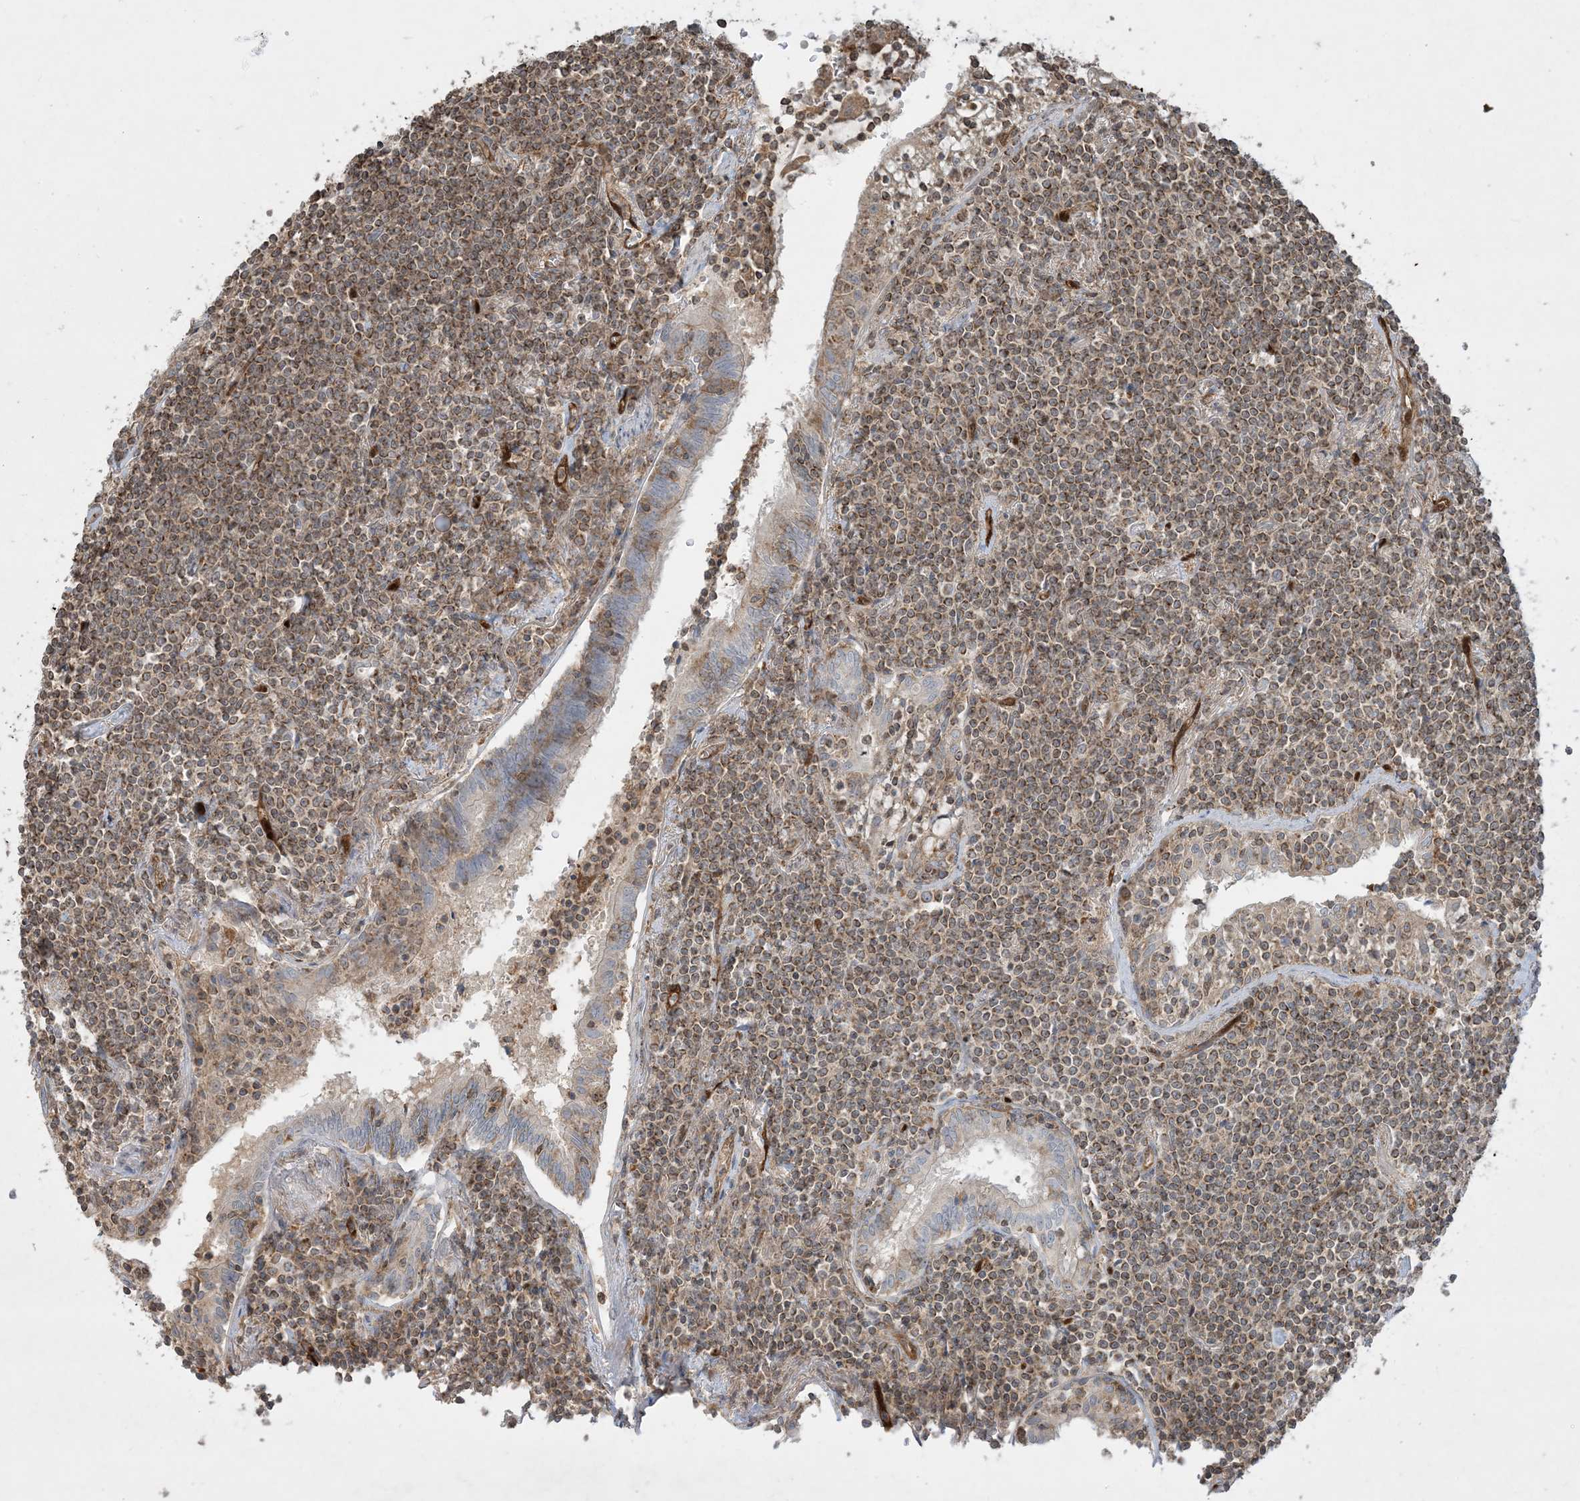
{"staining": {"intensity": "moderate", "quantity": ">75%", "location": "cytoplasmic/membranous"}, "tissue": "lymphoma", "cell_type": "Tumor cells", "image_type": "cancer", "snomed": [{"axis": "morphology", "description": "Malignant lymphoma, non-Hodgkin's type, Low grade"}, {"axis": "topography", "description": "Lung"}], "caption": "An IHC image of tumor tissue is shown. Protein staining in brown highlights moderate cytoplasmic/membranous positivity in low-grade malignant lymphoma, non-Hodgkin's type within tumor cells.", "gene": "PPM1F", "patient": {"sex": "female", "age": 71}}